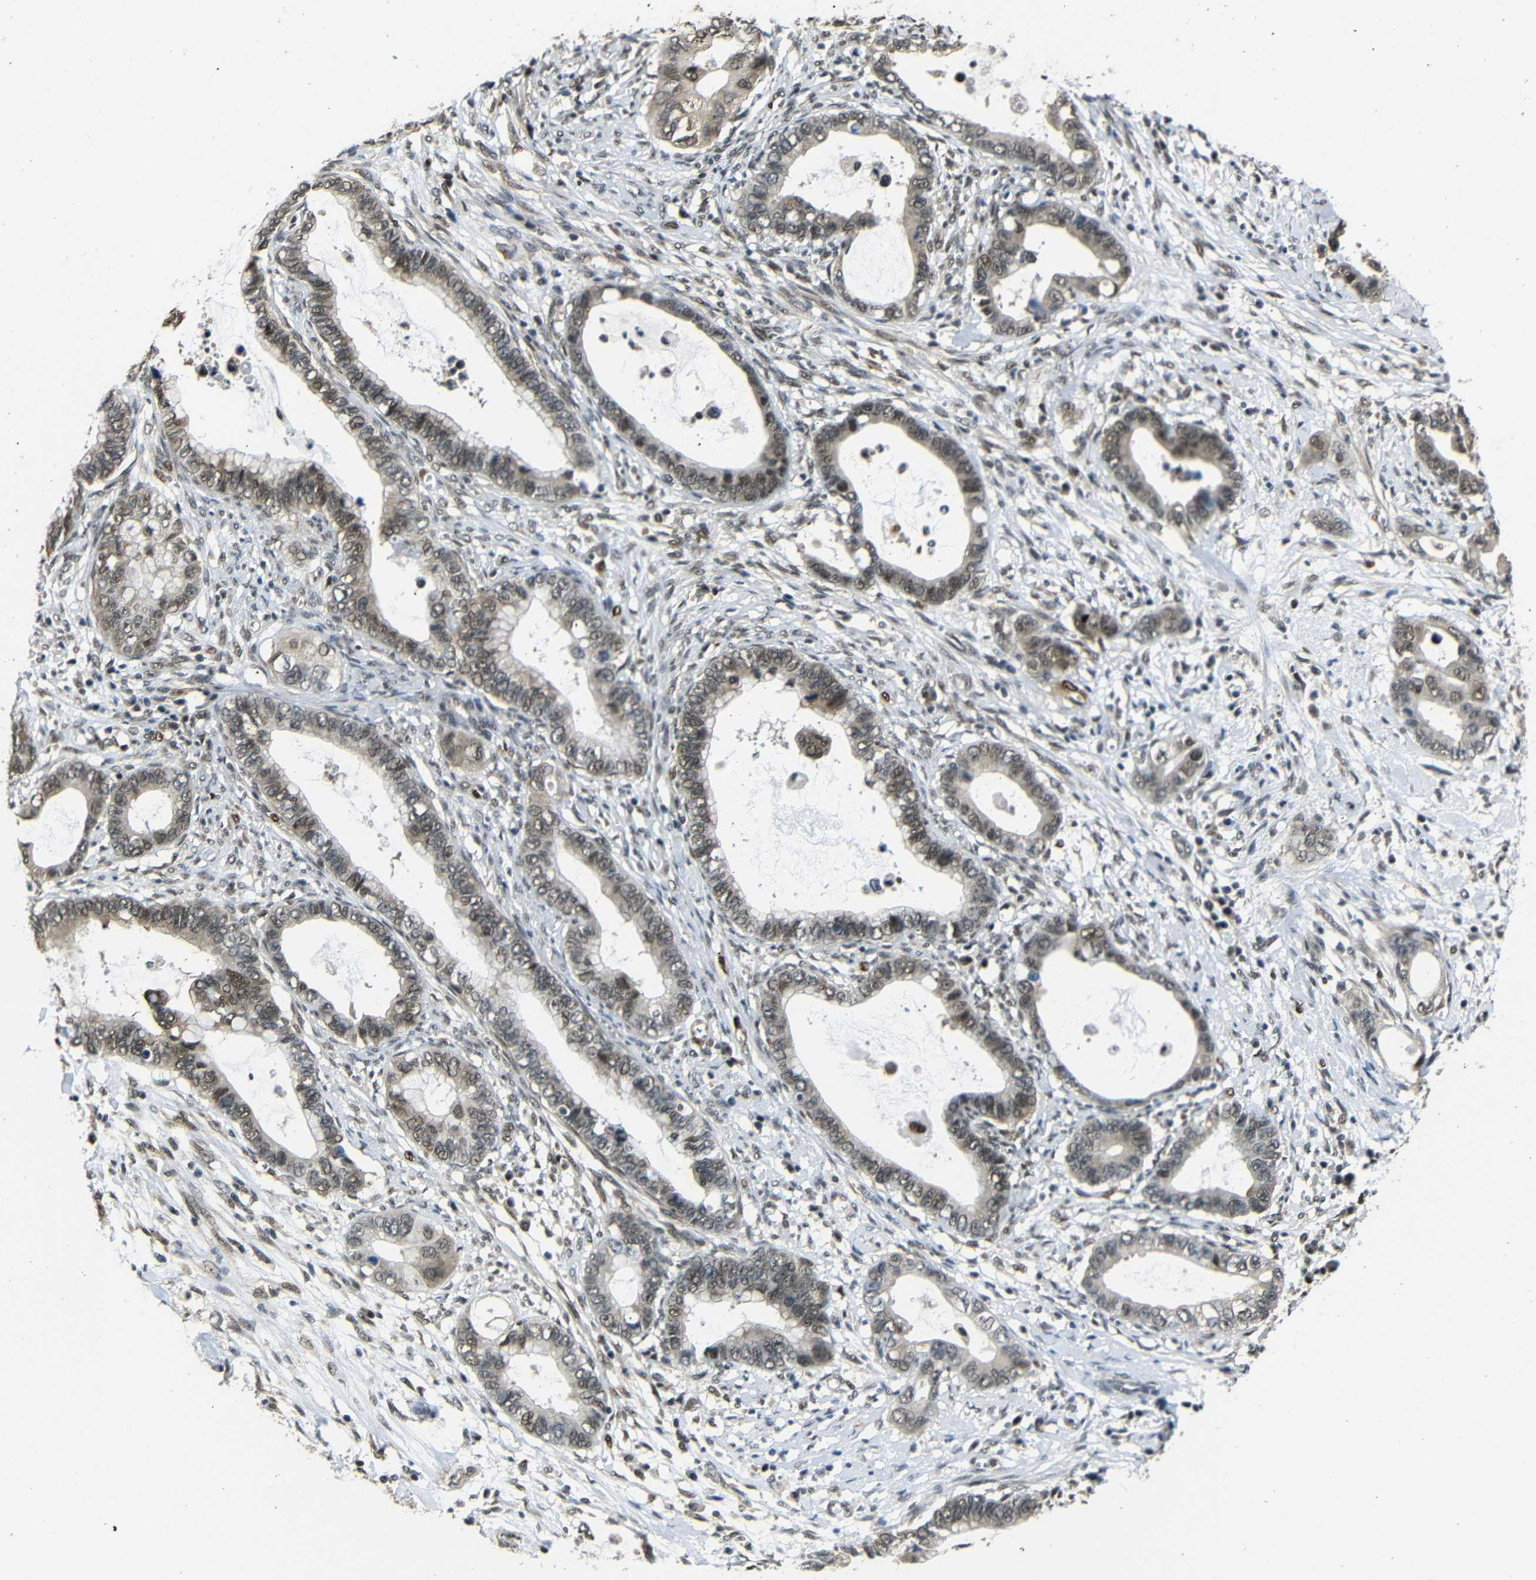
{"staining": {"intensity": "moderate", "quantity": ">75%", "location": "cytoplasmic/membranous,nuclear"}, "tissue": "cervical cancer", "cell_type": "Tumor cells", "image_type": "cancer", "snomed": [{"axis": "morphology", "description": "Adenocarcinoma, NOS"}, {"axis": "topography", "description": "Cervix"}], "caption": "Cervical cancer (adenocarcinoma) stained for a protein demonstrates moderate cytoplasmic/membranous and nuclear positivity in tumor cells. (Brightfield microscopy of DAB IHC at high magnification).", "gene": "TBX2", "patient": {"sex": "female", "age": 44}}